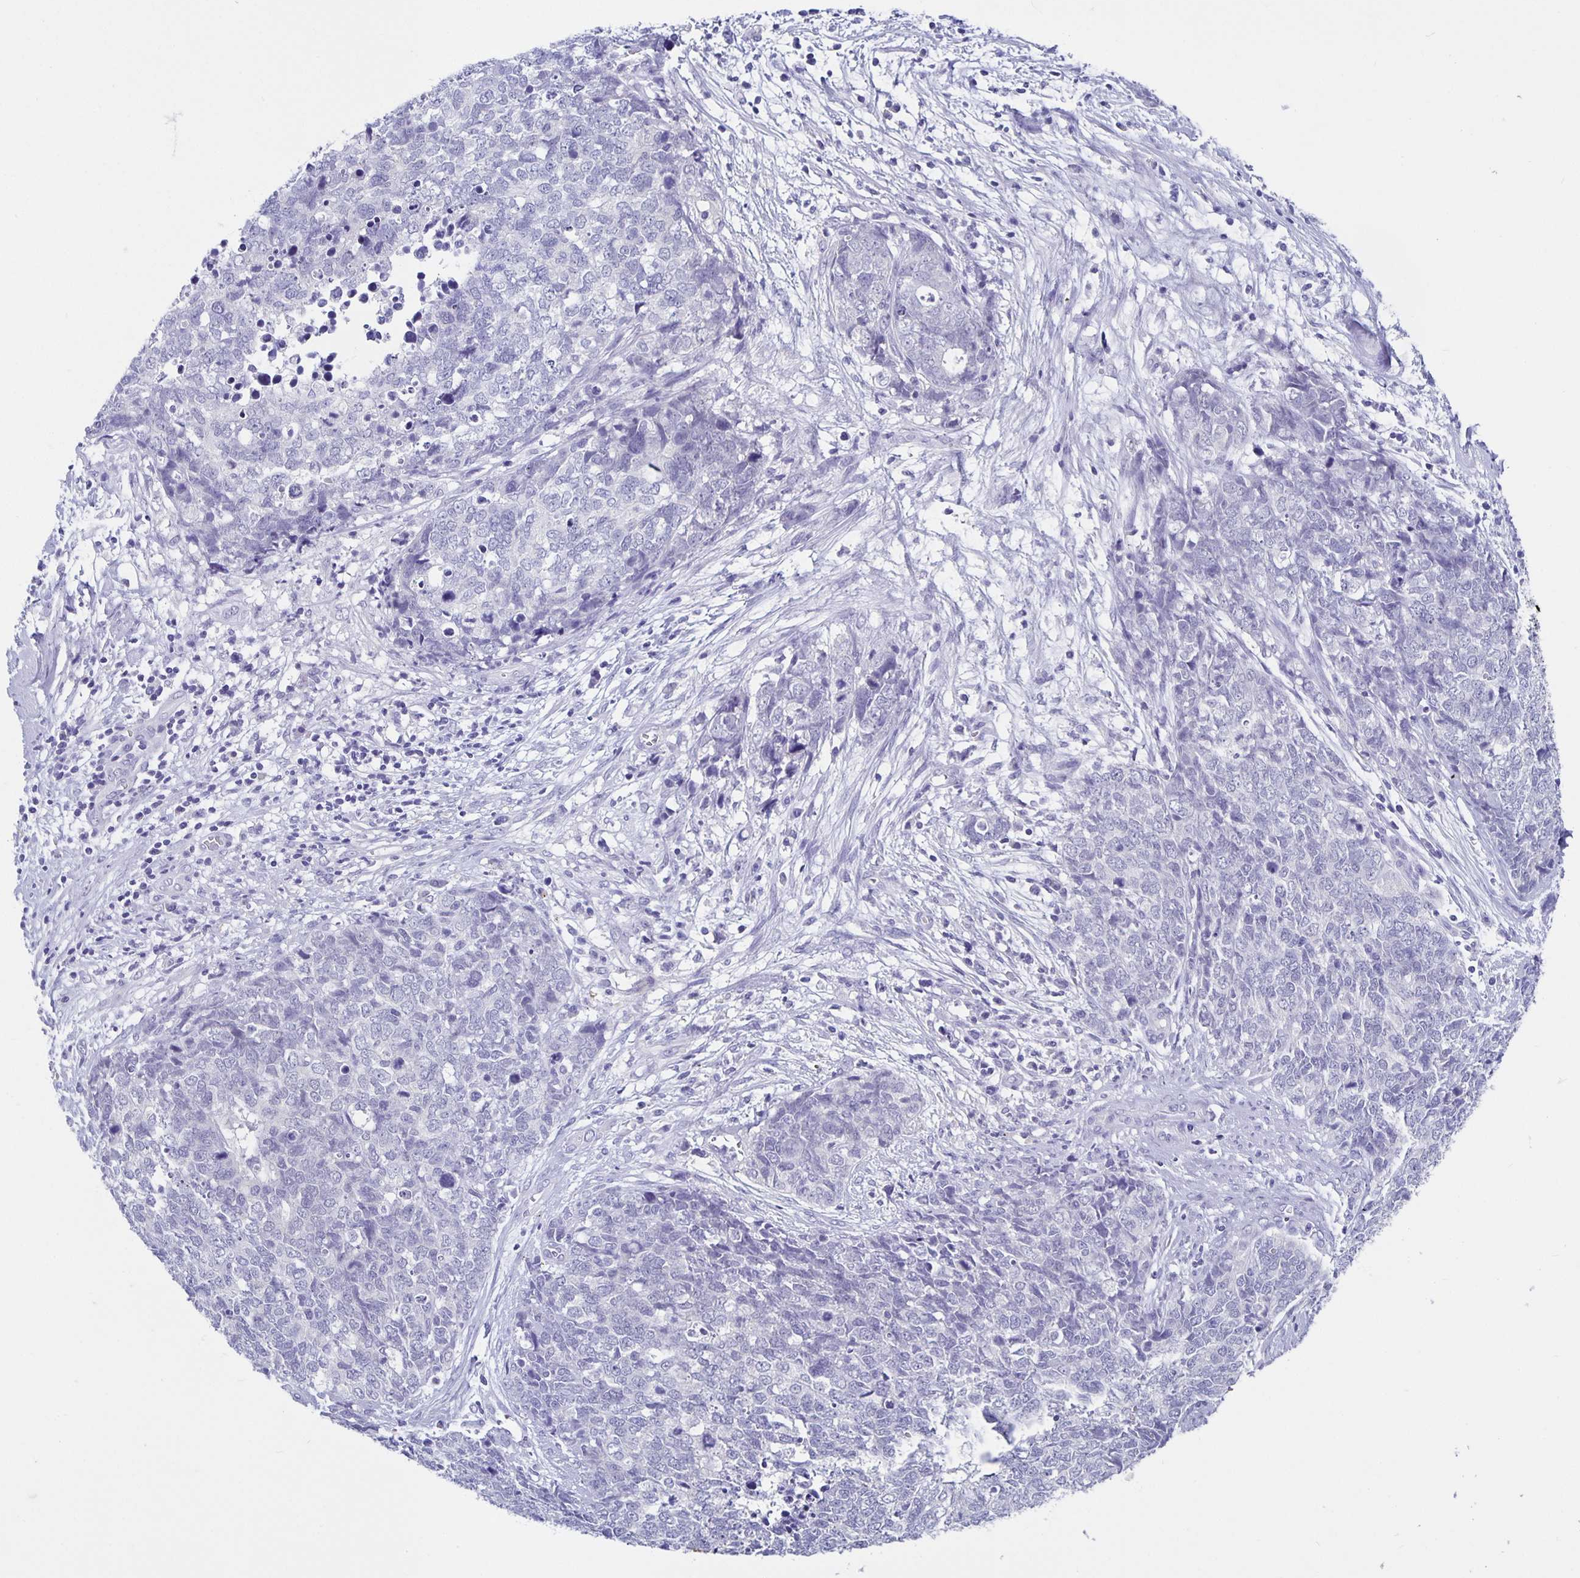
{"staining": {"intensity": "negative", "quantity": "none", "location": "none"}, "tissue": "cervical cancer", "cell_type": "Tumor cells", "image_type": "cancer", "snomed": [{"axis": "morphology", "description": "Adenocarcinoma, NOS"}, {"axis": "topography", "description": "Cervix"}], "caption": "An image of human adenocarcinoma (cervical) is negative for staining in tumor cells.", "gene": "ODF3B", "patient": {"sex": "female", "age": 63}}